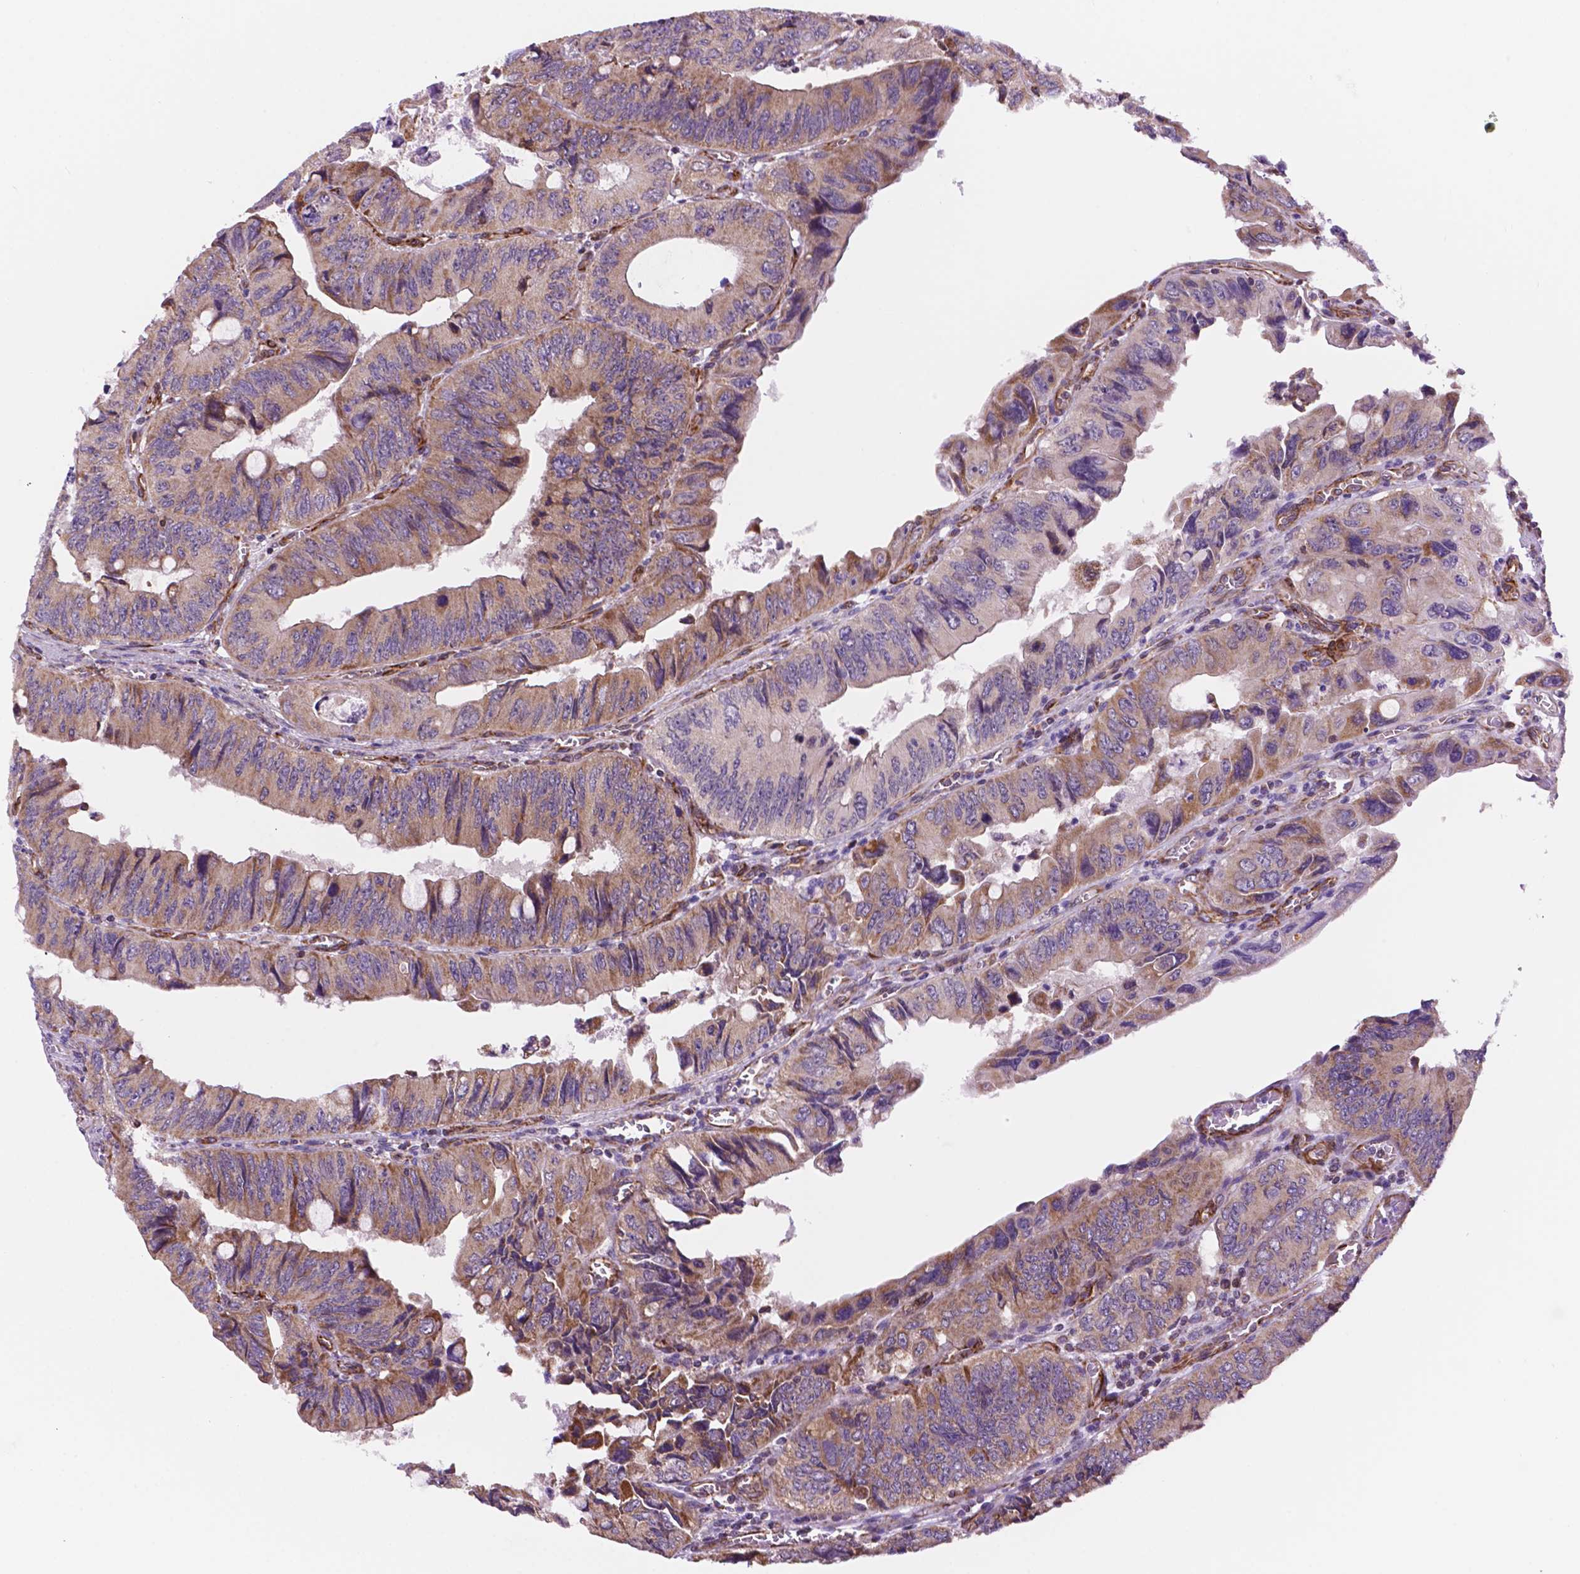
{"staining": {"intensity": "weak", "quantity": ">75%", "location": "cytoplasmic/membranous"}, "tissue": "colorectal cancer", "cell_type": "Tumor cells", "image_type": "cancer", "snomed": [{"axis": "morphology", "description": "Adenocarcinoma, NOS"}, {"axis": "topography", "description": "Colon"}], "caption": "Immunohistochemical staining of colorectal cancer demonstrates low levels of weak cytoplasmic/membranous expression in approximately >75% of tumor cells.", "gene": "GEMIN4", "patient": {"sex": "female", "age": 84}}